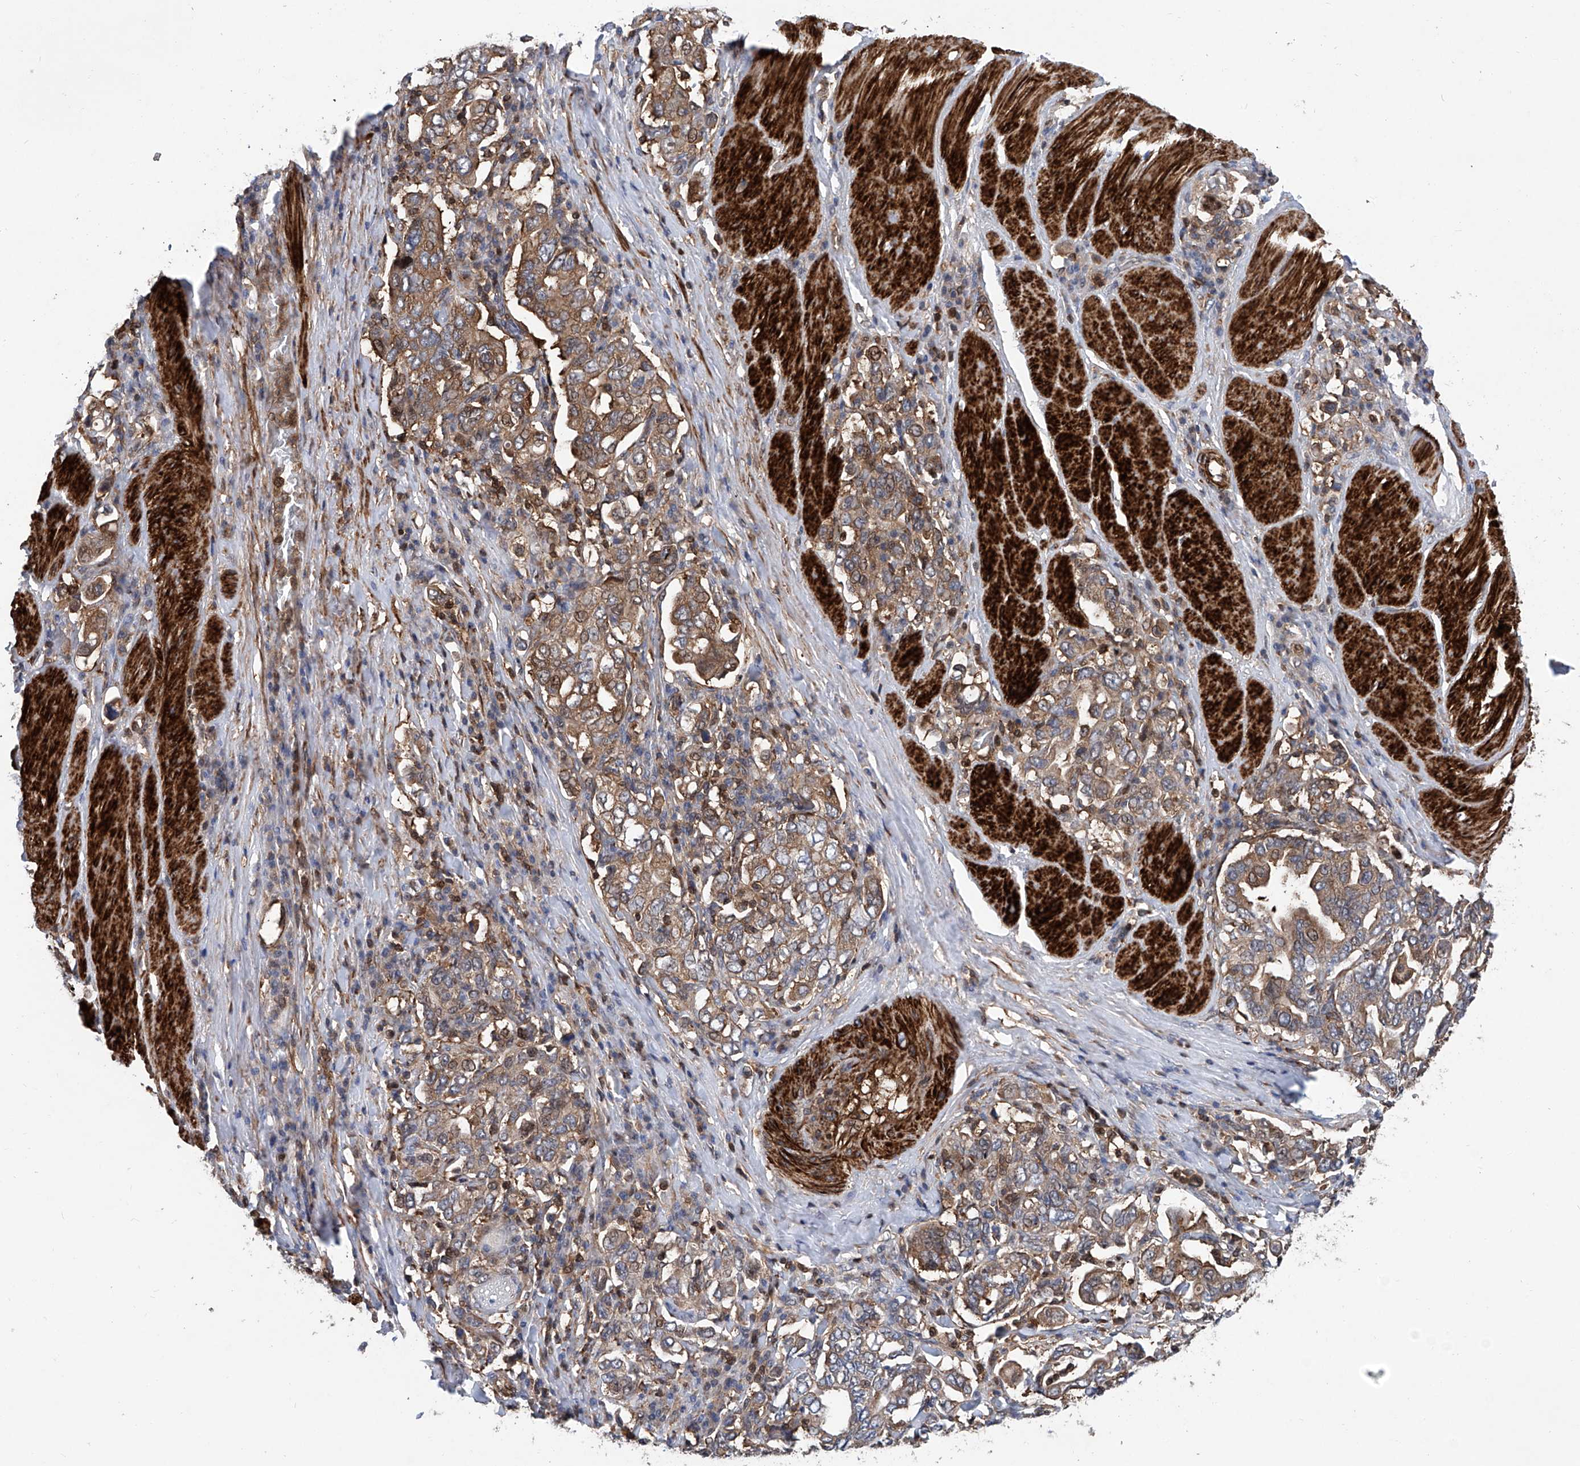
{"staining": {"intensity": "moderate", "quantity": ">75%", "location": "cytoplasmic/membranous"}, "tissue": "stomach cancer", "cell_type": "Tumor cells", "image_type": "cancer", "snomed": [{"axis": "morphology", "description": "Adenocarcinoma, NOS"}, {"axis": "topography", "description": "Stomach, upper"}], "caption": "This micrograph shows stomach cancer (adenocarcinoma) stained with immunohistochemistry to label a protein in brown. The cytoplasmic/membranous of tumor cells show moderate positivity for the protein. Nuclei are counter-stained blue.", "gene": "NT5C3A", "patient": {"sex": "male", "age": 62}}